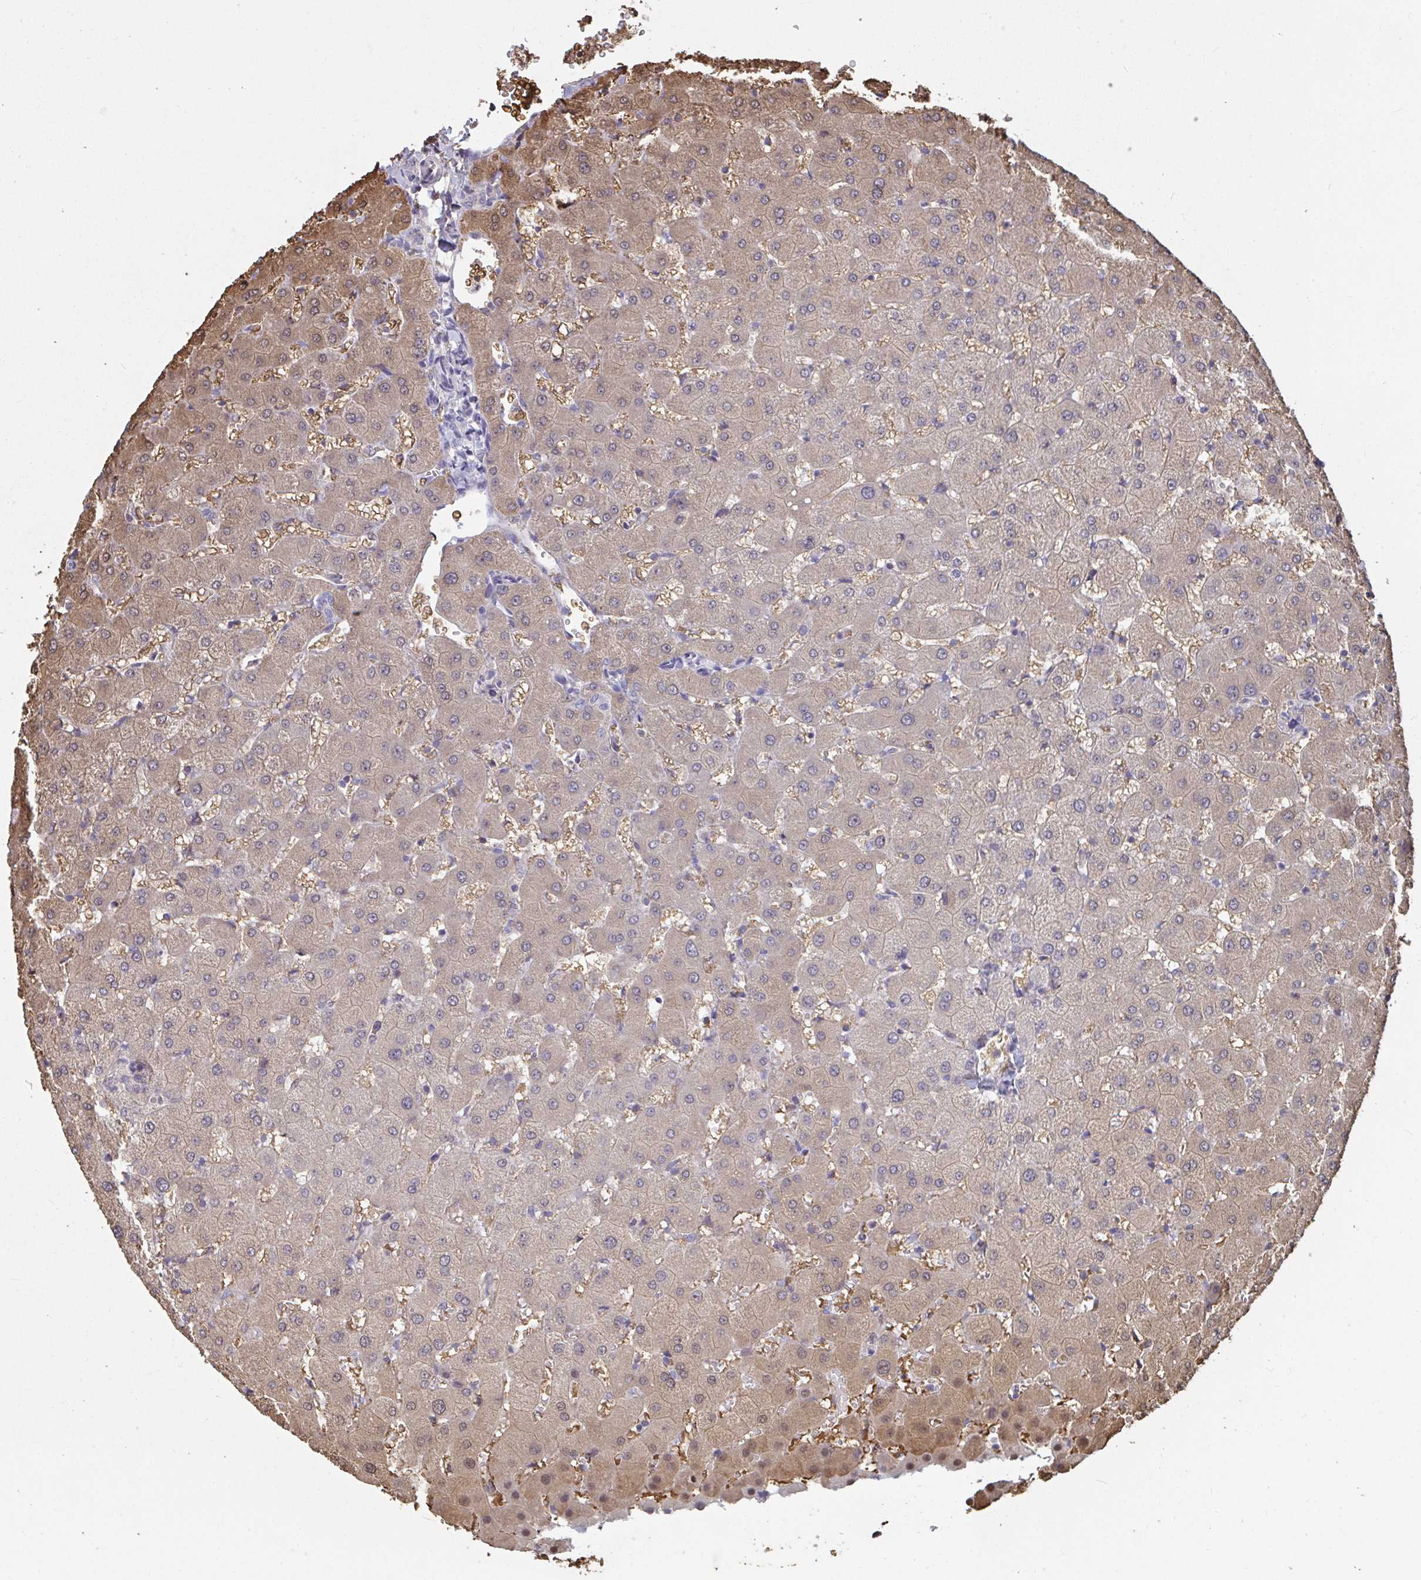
{"staining": {"intensity": "weak", "quantity": "<25%", "location": "cytoplasmic/membranous"}, "tissue": "liver", "cell_type": "Cholangiocytes", "image_type": "normal", "snomed": [{"axis": "morphology", "description": "Normal tissue, NOS"}, {"axis": "topography", "description": "Liver"}], "caption": "IHC photomicrograph of unremarkable liver stained for a protein (brown), which exhibits no staining in cholangiocytes.", "gene": "TTC9C", "patient": {"sex": "female", "age": 63}}